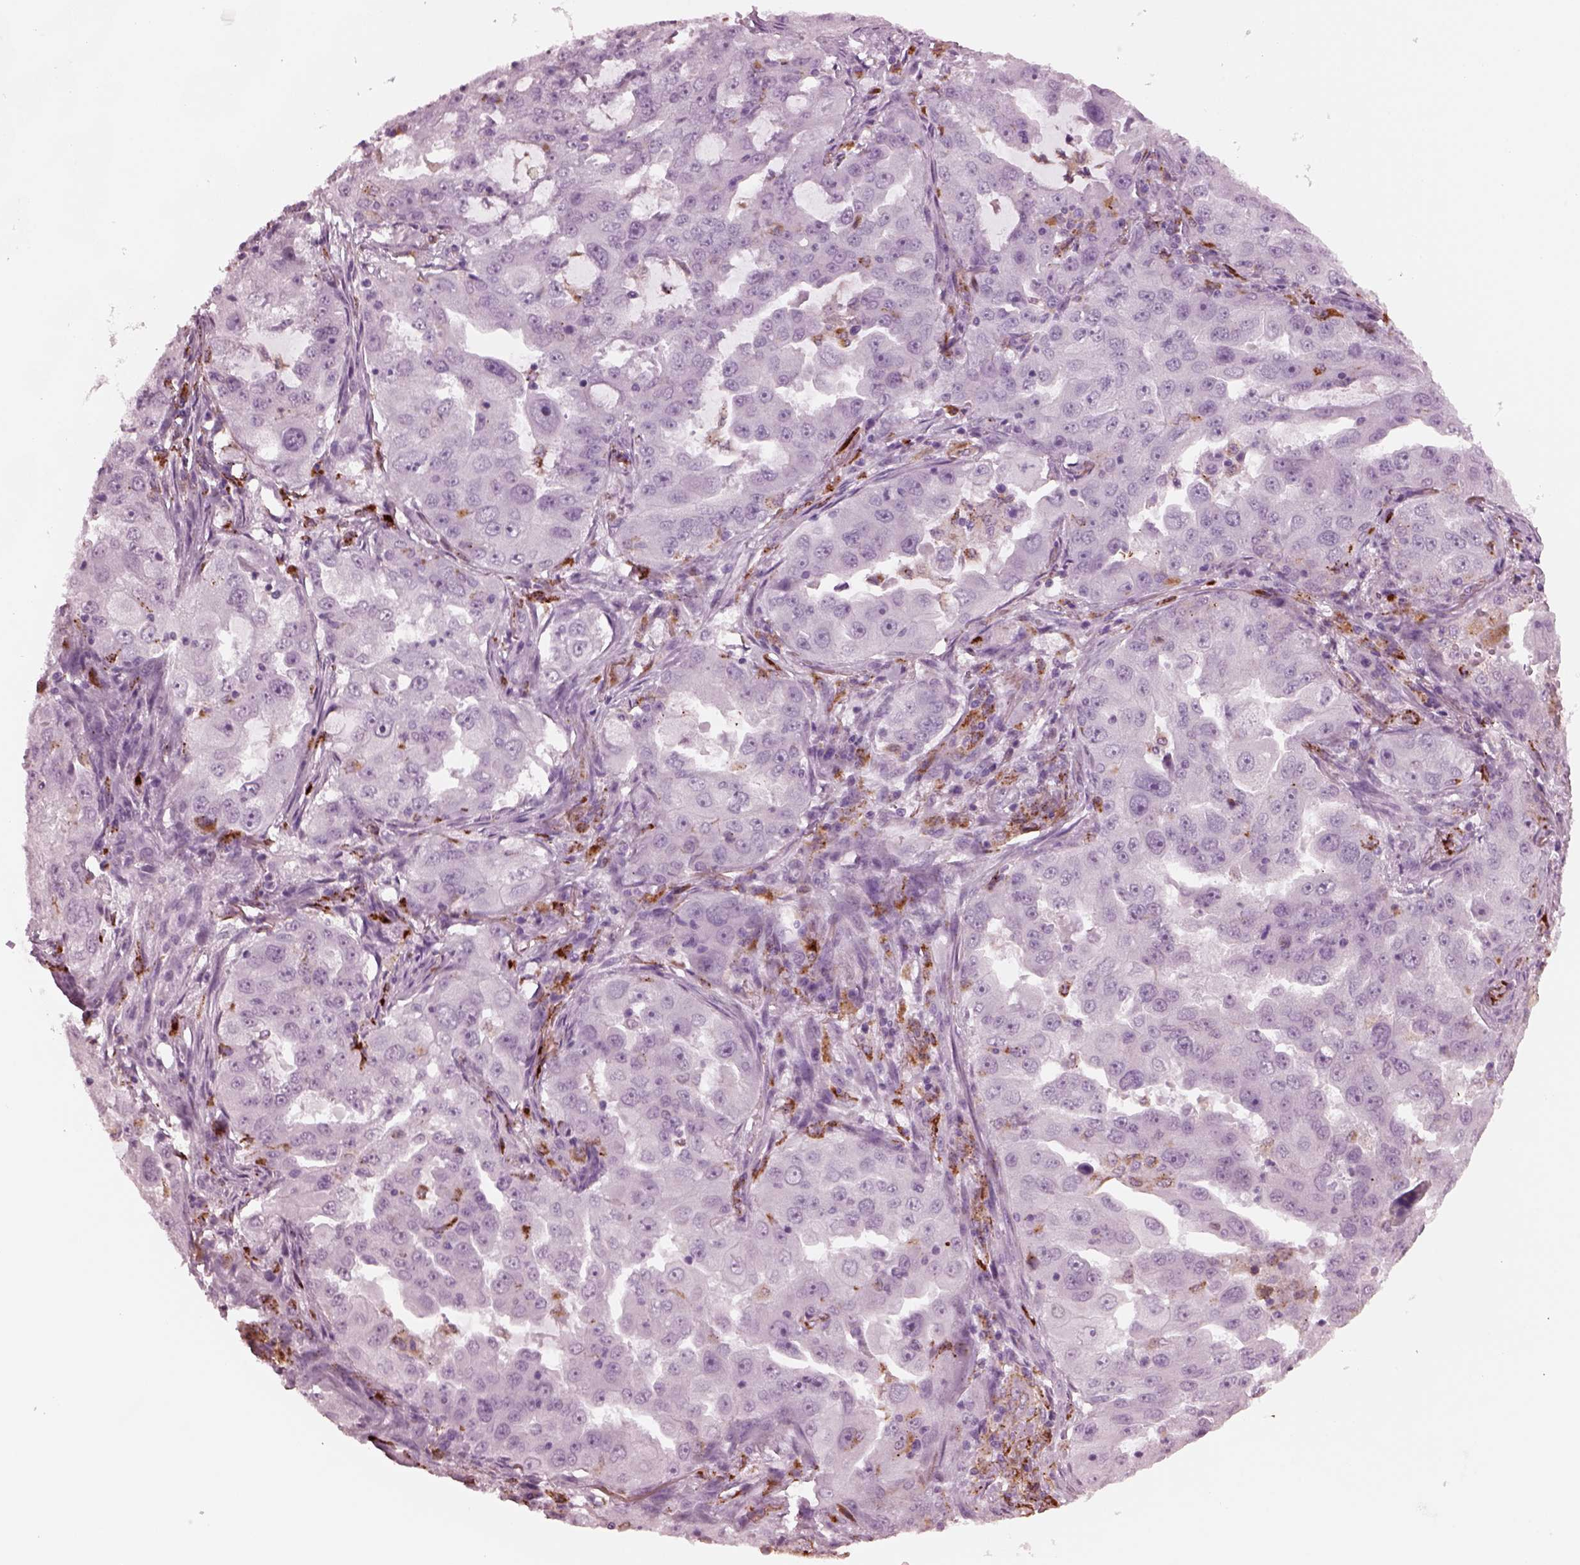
{"staining": {"intensity": "negative", "quantity": "none", "location": "none"}, "tissue": "lung cancer", "cell_type": "Tumor cells", "image_type": "cancer", "snomed": [{"axis": "morphology", "description": "Adenocarcinoma, NOS"}, {"axis": "topography", "description": "Lung"}], "caption": "IHC of human lung adenocarcinoma shows no expression in tumor cells.", "gene": "SLAMF8", "patient": {"sex": "female", "age": 61}}